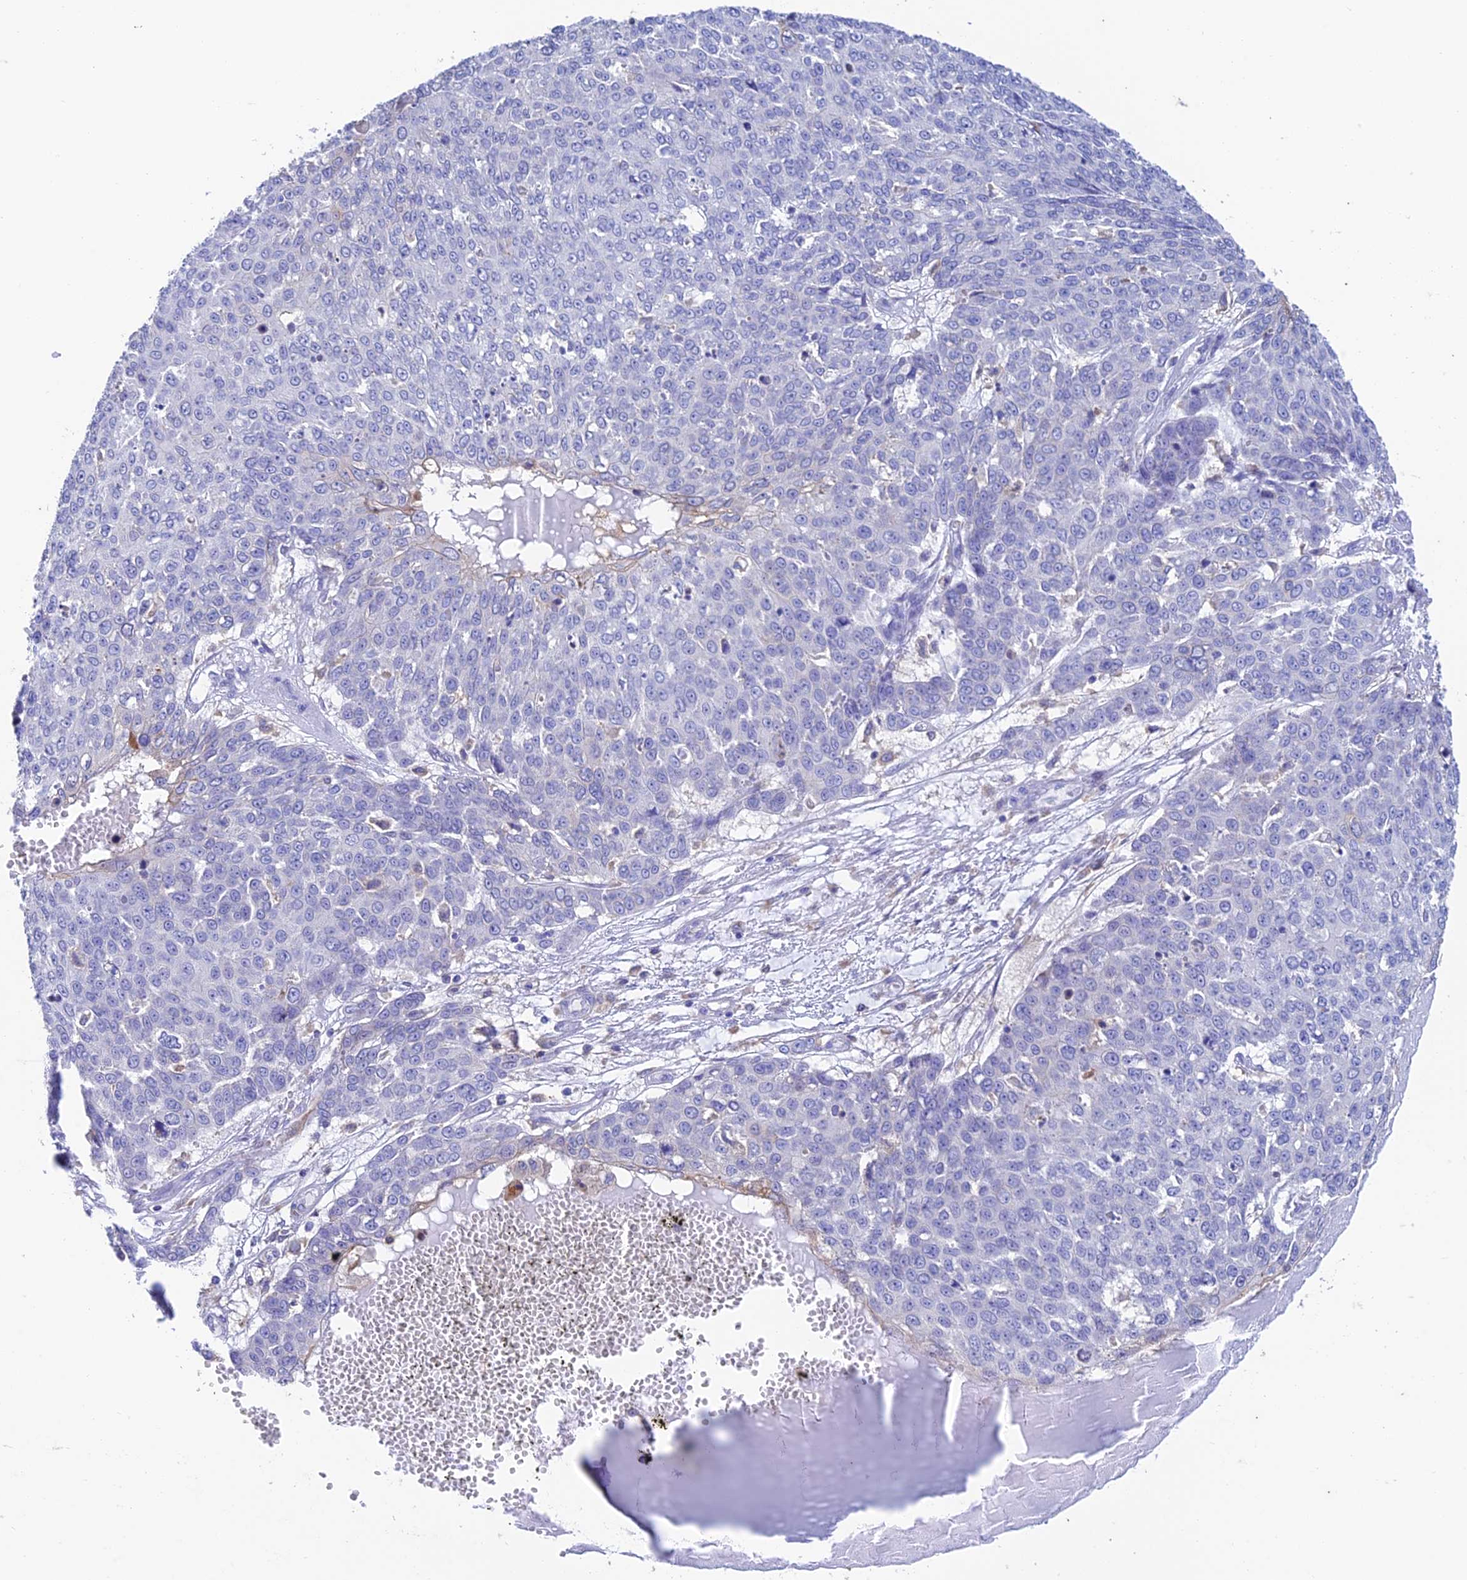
{"staining": {"intensity": "negative", "quantity": "none", "location": "none"}, "tissue": "skin cancer", "cell_type": "Tumor cells", "image_type": "cancer", "snomed": [{"axis": "morphology", "description": "Squamous cell carcinoma, NOS"}, {"axis": "topography", "description": "Skin"}], "caption": "This image is of skin squamous cell carcinoma stained with immunohistochemistry (IHC) to label a protein in brown with the nuclei are counter-stained blue. There is no expression in tumor cells.", "gene": "FGF7", "patient": {"sex": "male", "age": 71}}